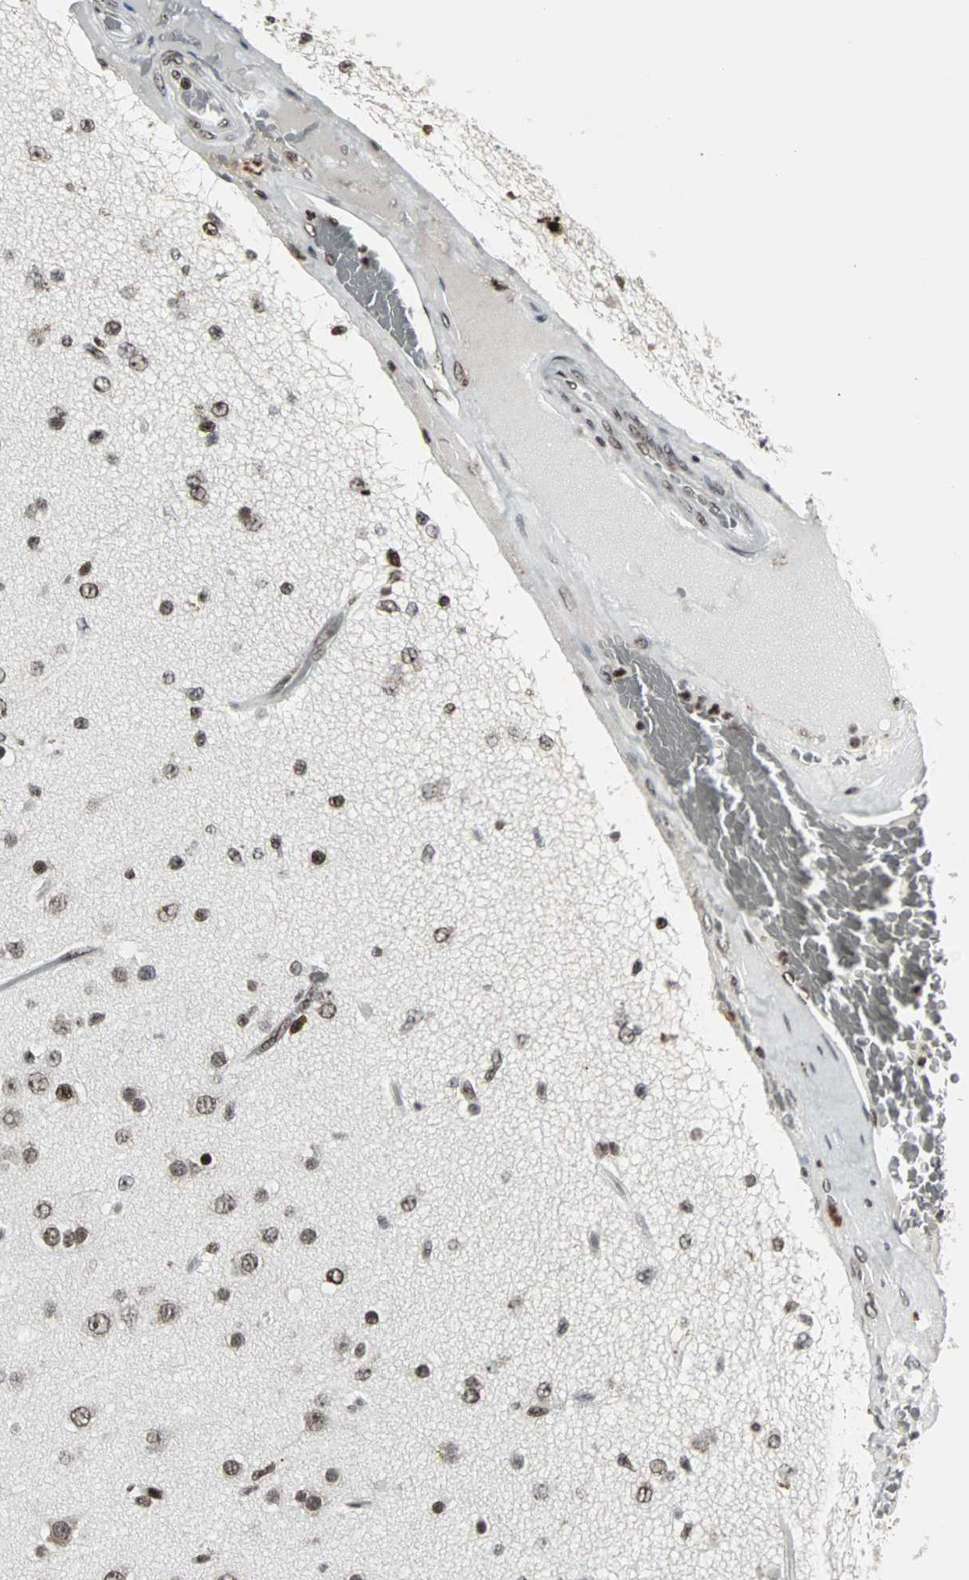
{"staining": {"intensity": "moderate", "quantity": ">75%", "location": "nuclear"}, "tissue": "glioma", "cell_type": "Tumor cells", "image_type": "cancer", "snomed": [{"axis": "morphology", "description": "Glioma, malignant, High grade"}, {"axis": "topography", "description": "Brain"}], "caption": "IHC photomicrograph of human glioma stained for a protein (brown), which displays medium levels of moderate nuclear expression in approximately >75% of tumor cells.", "gene": "PNKP", "patient": {"sex": "male", "age": 33}}